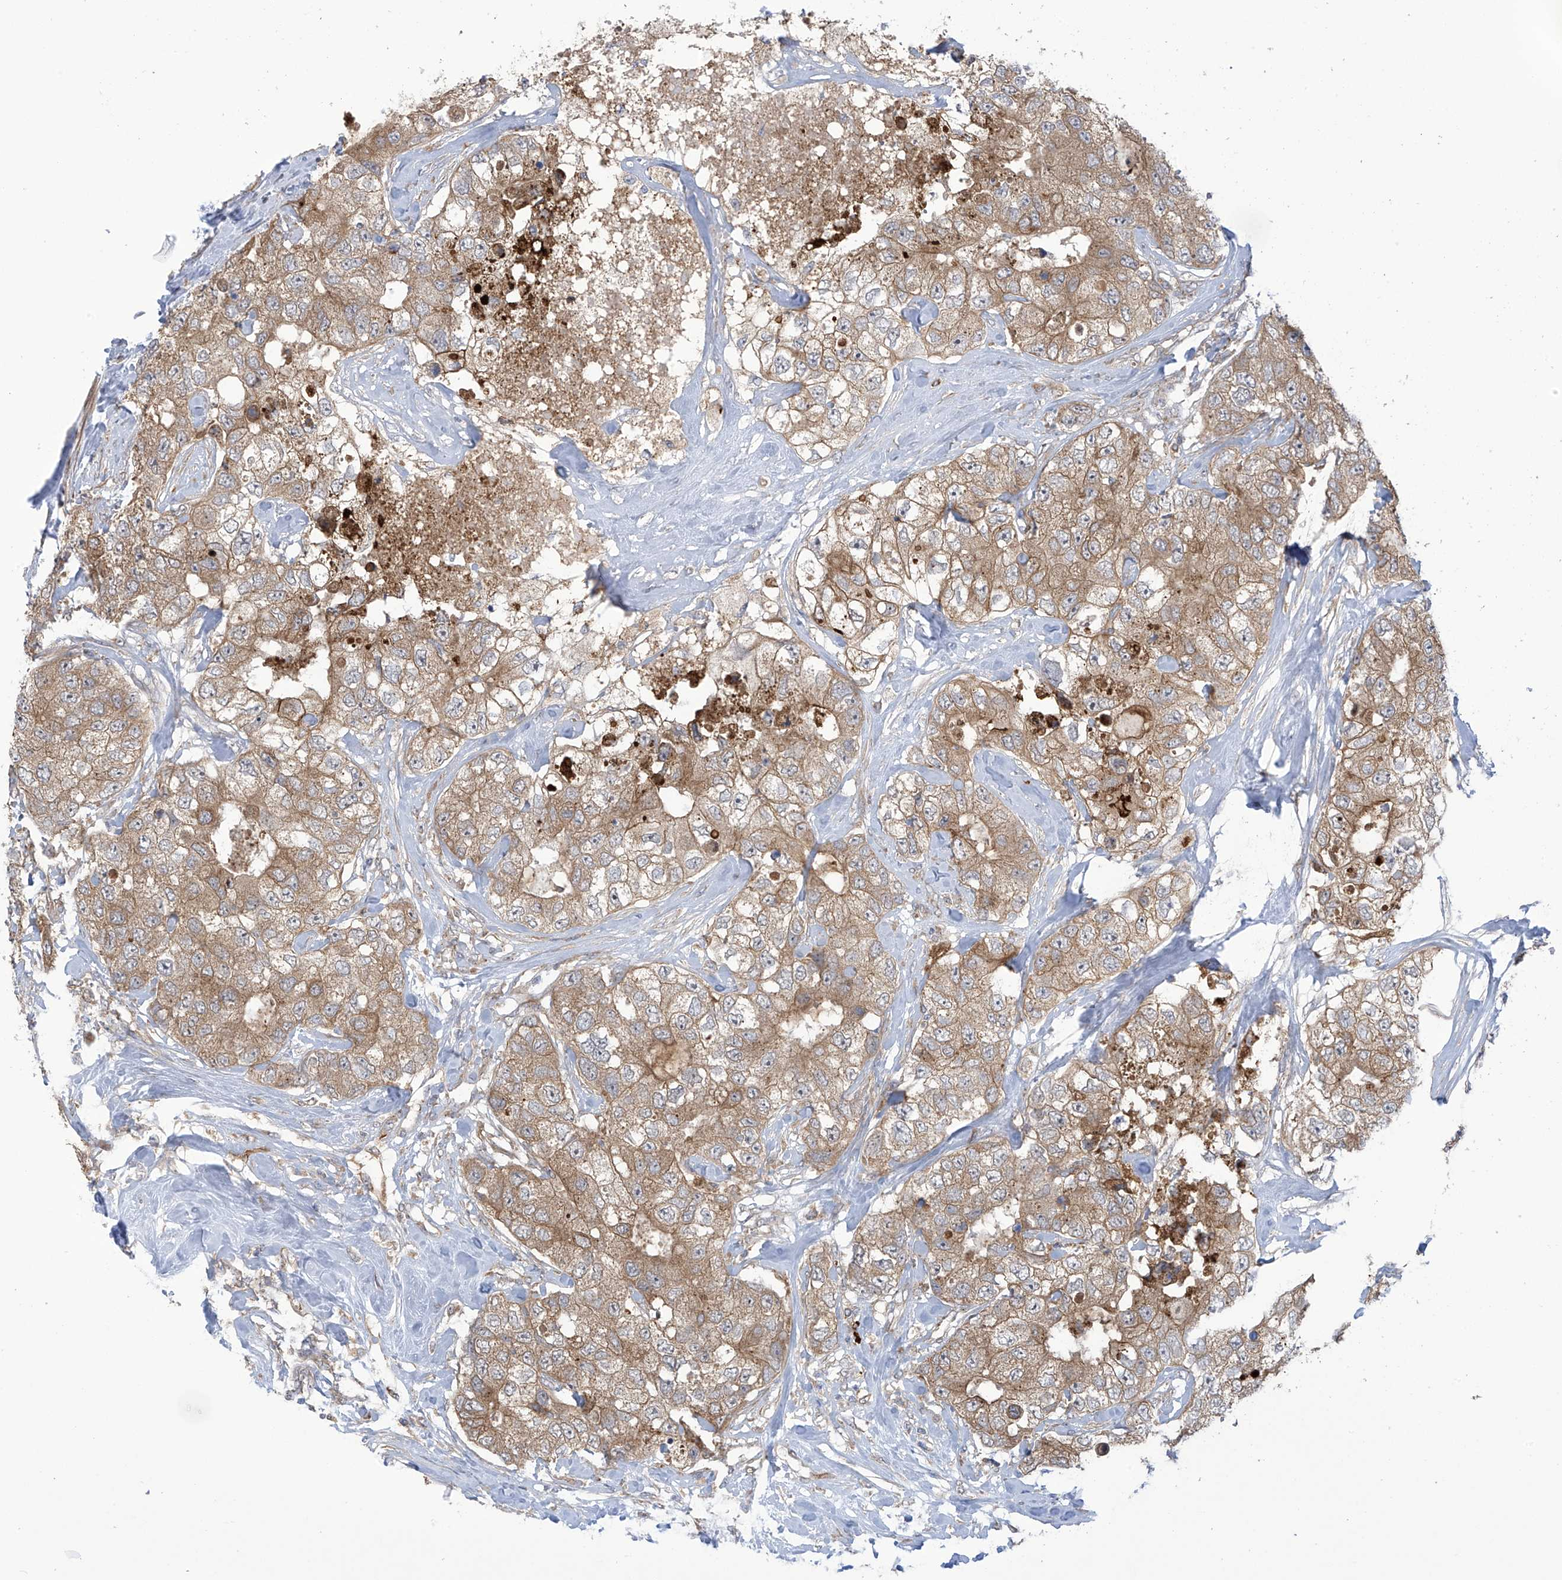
{"staining": {"intensity": "moderate", "quantity": "25%-75%", "location": "cytoplasmic/membranous"}, "tissue": "breast cancer", "cell_type": "Tumor cells", "image_type": "cancer", "snomed": [{"axis": "morphology", "description": "Duct carcinoma"}, {"axis": "topography", "description": "Breast"}], "caption": "A histopathology image showing moderate cytoplasmic/membranous staining in about 25%-75% of tumor cells in breast intraductal carcinoma, as visualized by brown immunohistochemical staining.", "gene": "KIAA1522", "patient": {"sex": "female", "age": 62}}